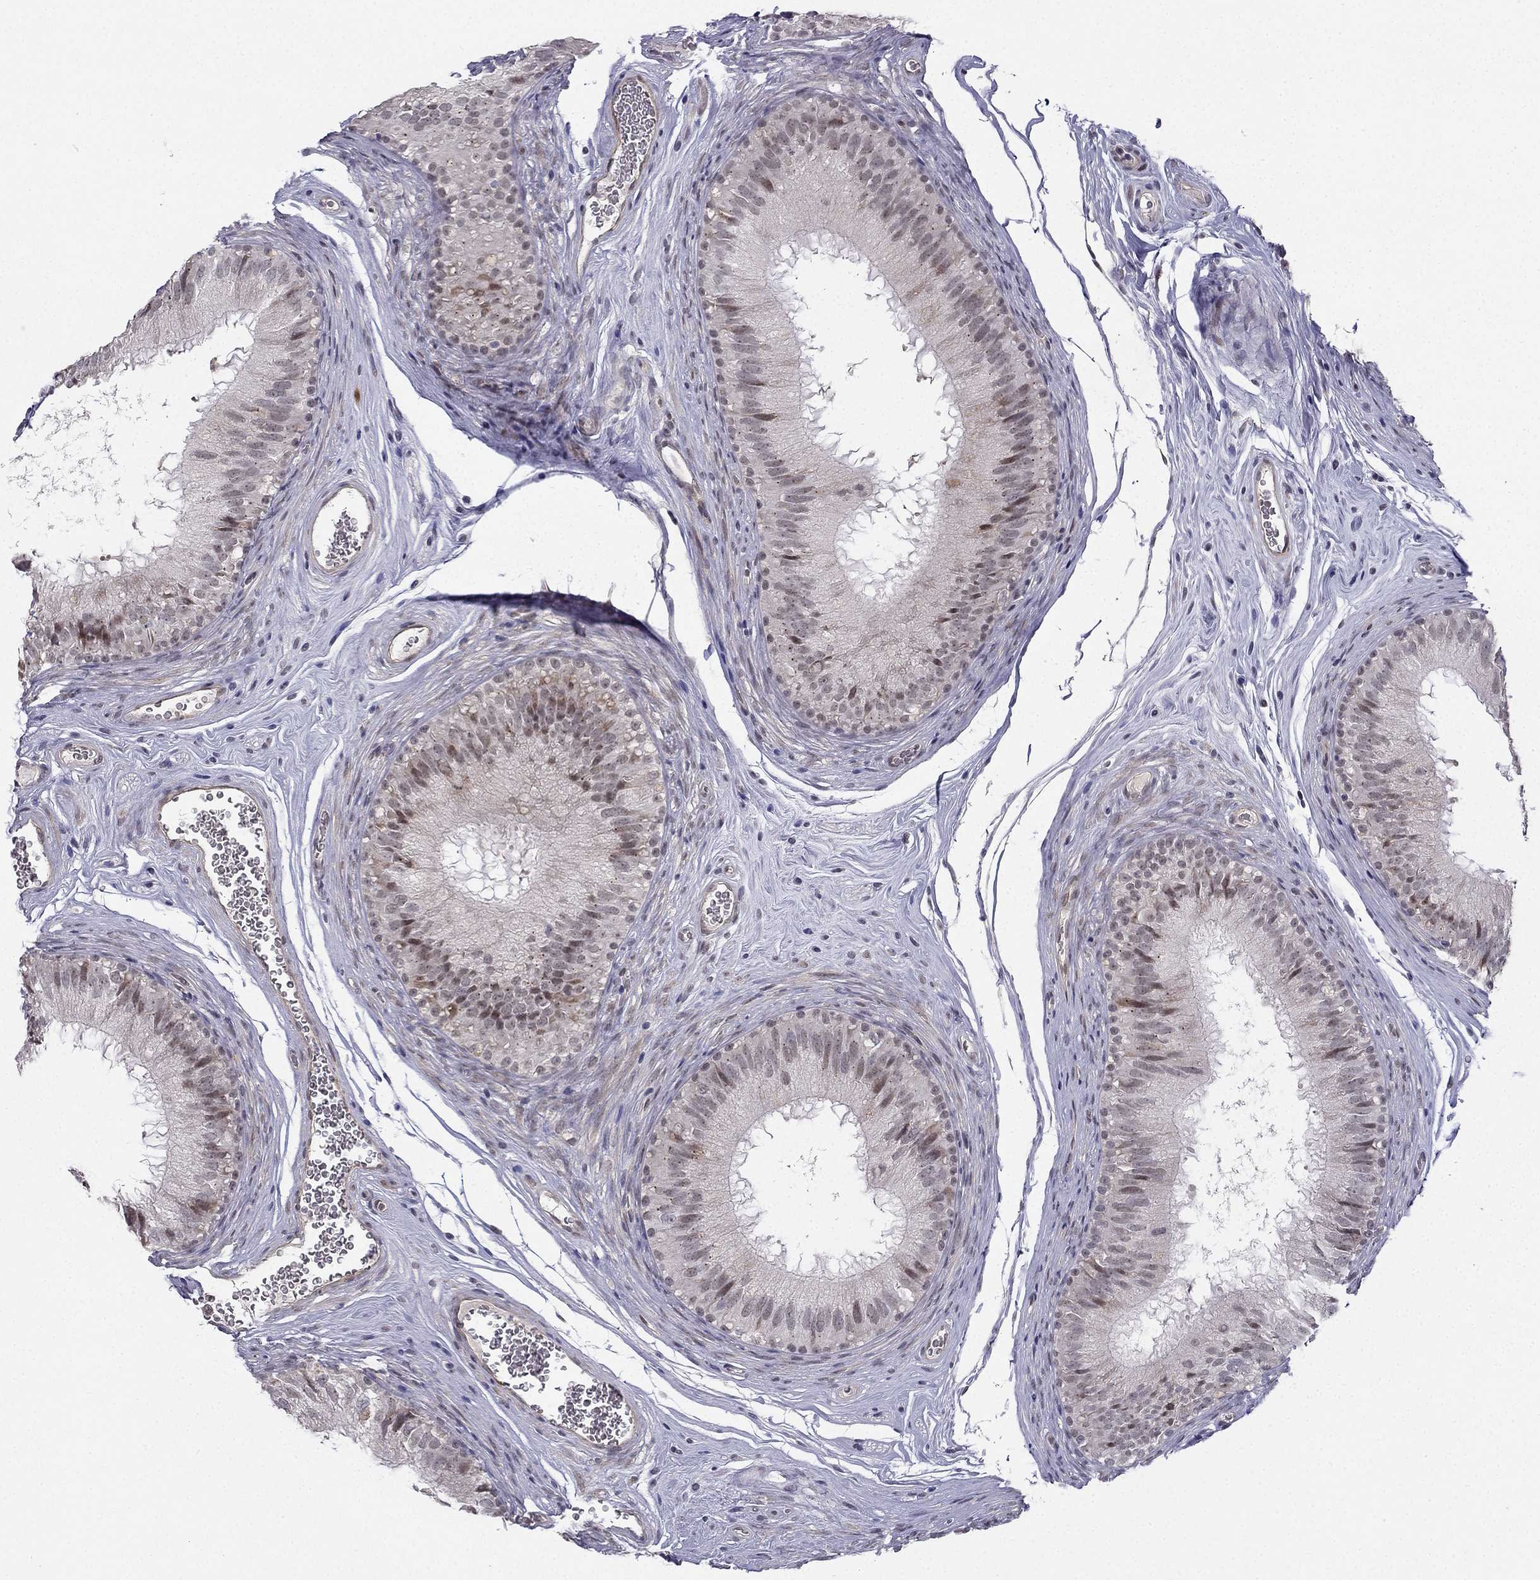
{"staining": {"intensity": "weak", "quantity": "<25%", "location": "cytoplasmic/membranous,nuclear"}, "tissue": "epididymis", "cell_type": "Glandular cells", "image_type": "normal", "snomed": [{"axis": "morphology", "description": "Normal tissue, NOS"}, {"axis": "topography", "description": "Epididymis"}], "caption": "Immunohistochemistry (IHC) of benign human epididymis shows no expression in glandular cells. The staining was performed using DAB (3,3'-diaminobenzidine) to visualize the protein expression in brown, while the nuclei were stained in blue with hematoxylin (Magnification: 20x).", "gene": "CHST8", "patient": {"sex": "male", "age": 37}}